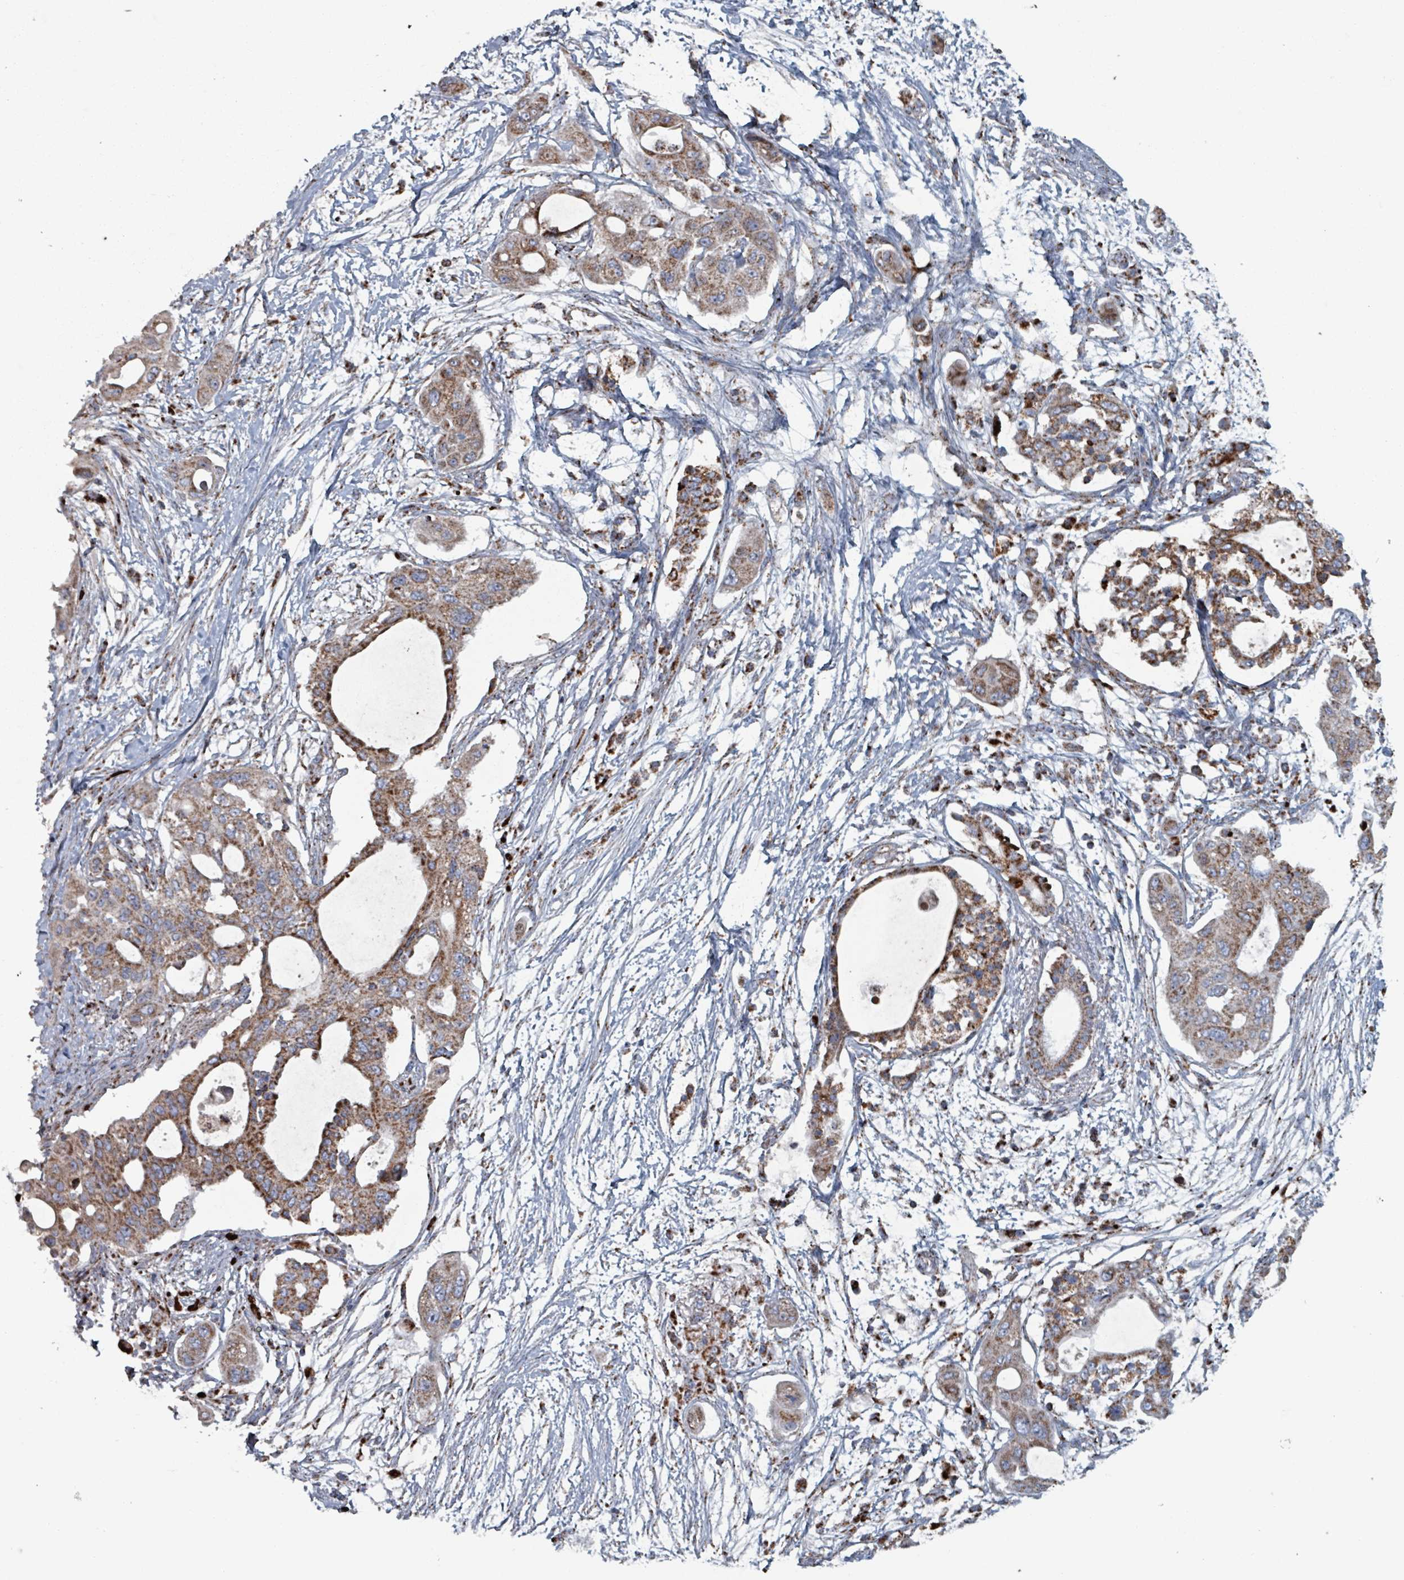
{"staining": {"intensity": "strong", "quantity": ">75%", "location": "cytoplasmic/membranous"}, "tissue": "pancreatic cancer", "cell_type": "Tumor cells", "image_type": "cancer", "snomed": [{"axis": "morphology", "description": "Adenocarcinoma, NOS"}, {"axis": "topography", "description": "Pancreas"}], "caption": "Adenocarcinoma (pancreatic) was stained to show a protein in brown. There is high levels of strong cytoplasmic/membranous positivity in about >75% of tumor cells. (DAB (3,3'-diaminobenzidine) IHC with brightfield microscopy, high magnification).", "gene": "ABHD18", "patient": {"sex": "male", "age": 68}}